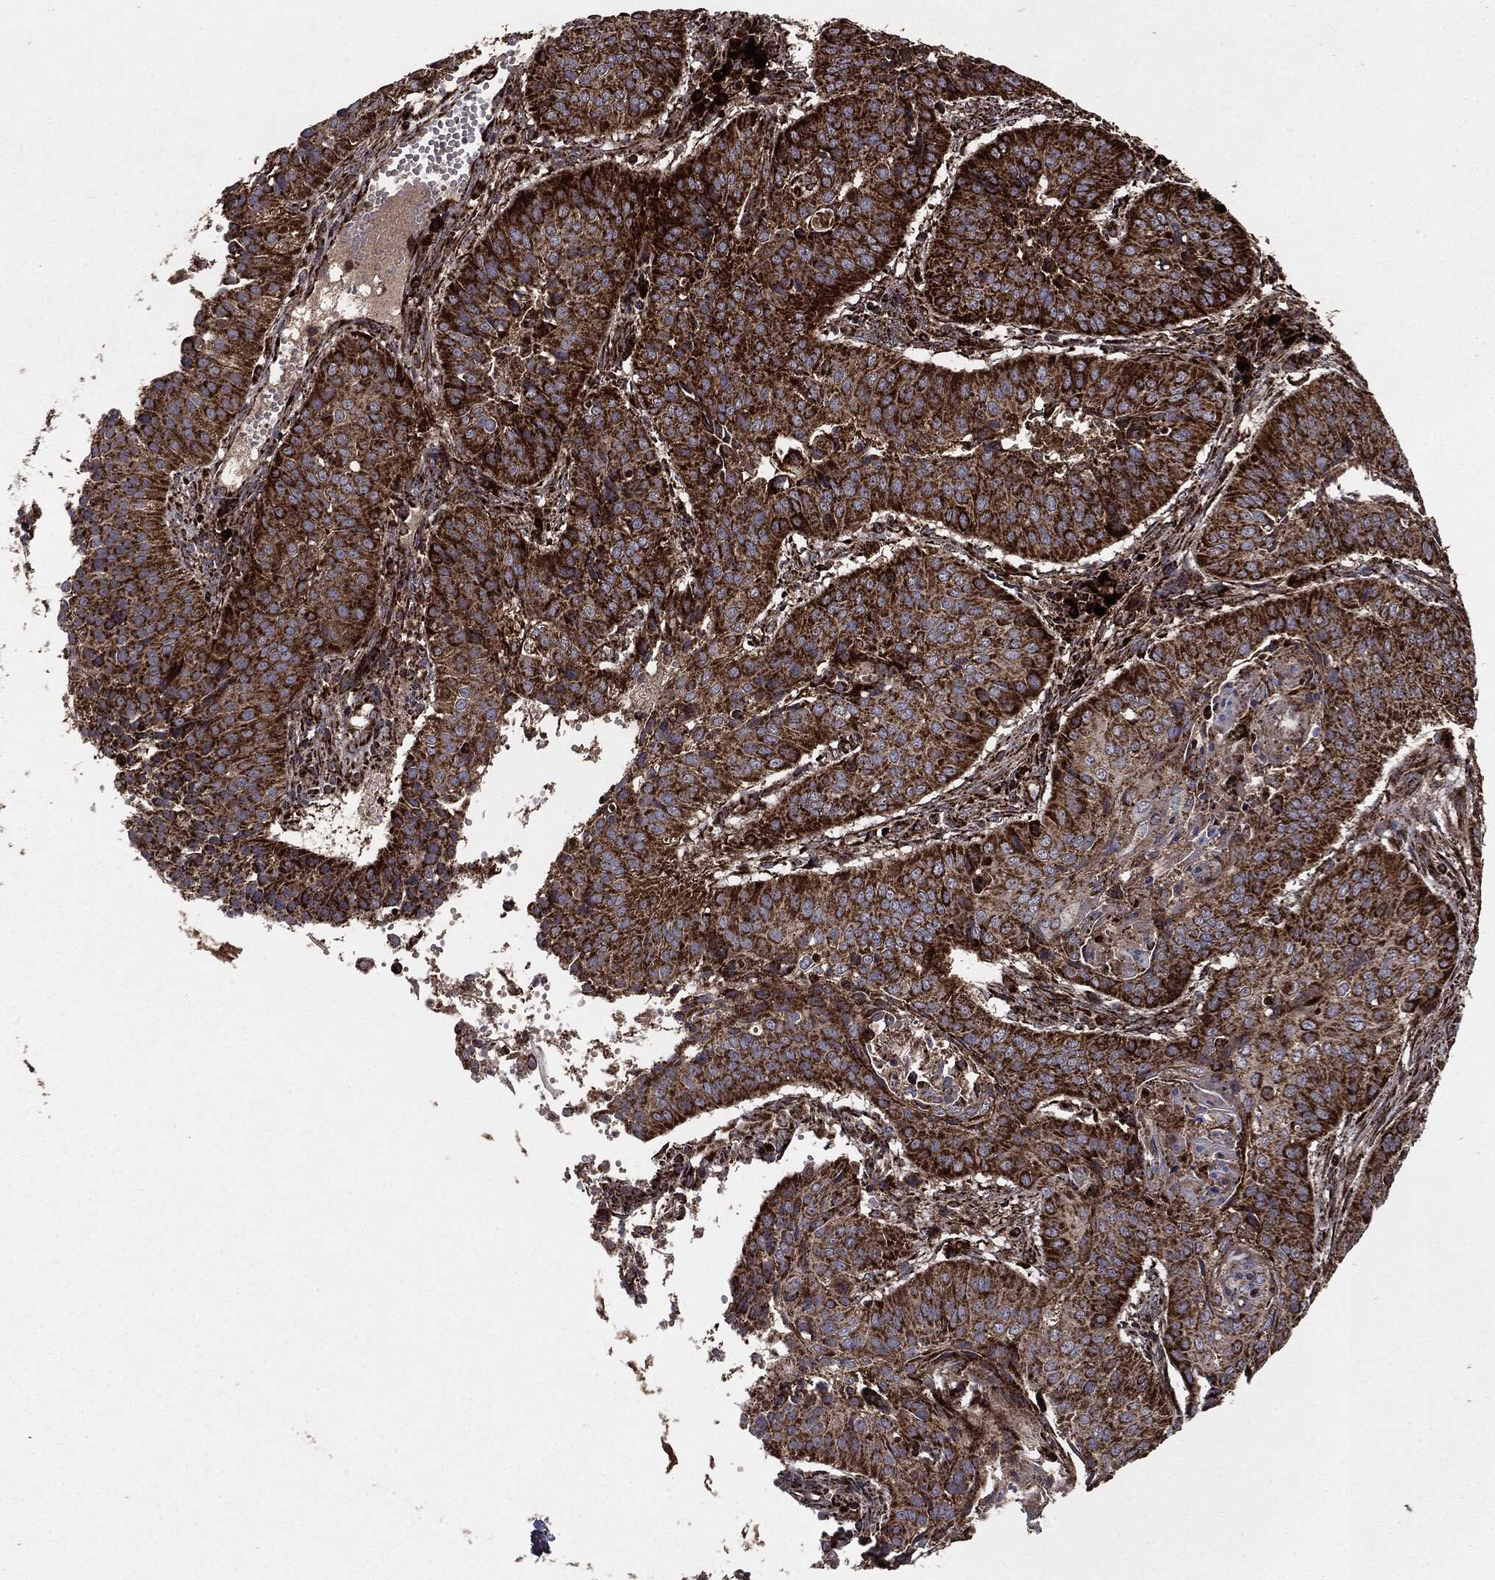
{"staining": {"intensity": "strong", "quantity": ">75%", "location": "cytoplasmic/membranous"}, "tissue": "cervical cancer", "cell_type": "Tumor cells", "image_type": "cancer", "snomed": [{"axis": "morphology", "description": "Normal tissue, NOS"}, {"axis": "morphology", "description": "Squamous cell carcinoma, NOS"}, {"axis": "topography", "description": "Cervix"}], "caption": "Tumor cells show high levels of strong cytoplasmic/membranous expression in approximately >75% of cells in squamous cell carcinoma (cervical).", "gene": "MAP2K1", "patient": {"sex": "female", "age": 39}}